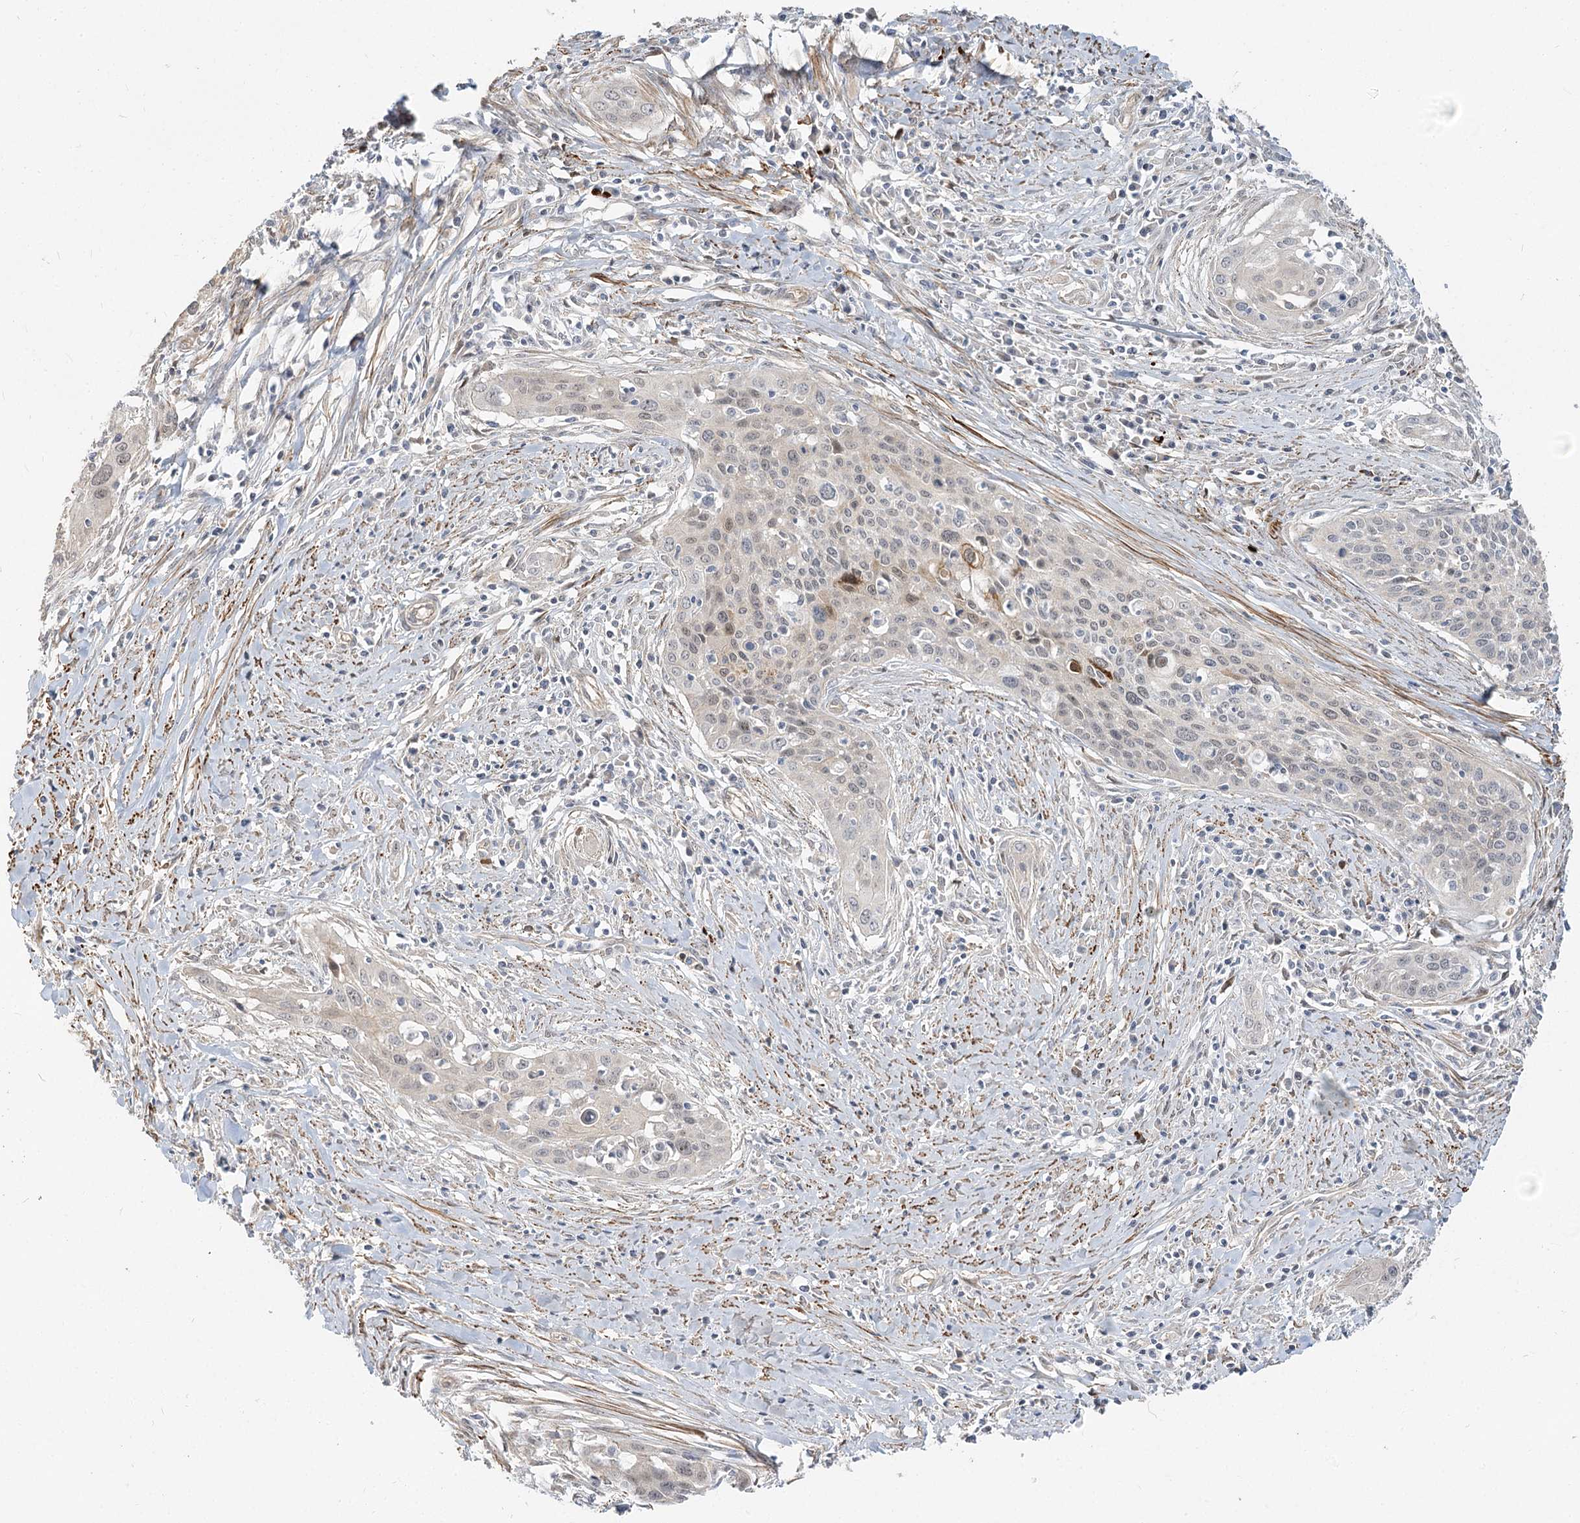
{"staining": {"intensity": "negative", "quantity": "none", "location": "none"}, "tissue": "cervical cancer", "cell_type": "Tumor cells", "image_type": "cancer", "snomed": [{"axis": "morphology", "description": "Squamous cell carcinoma, NOS"}, {"axis": "topography", "description": "Cervix"}], "caption": "High power microscopy photomicrograph of an immunohistochemistry (IHC) photomicrograph of squamous cell carcinoma (cervical), revealing no significant positivity in tumor cells. Brightfield microscopy of immunohistochemistry stained with DAB (3,3'-diaminobenzidine) (brown) and hematoxylin (blue), captured at high magnification.", "gene": "GUCY2C", "patient": {"sex": "female", "age": 34}}